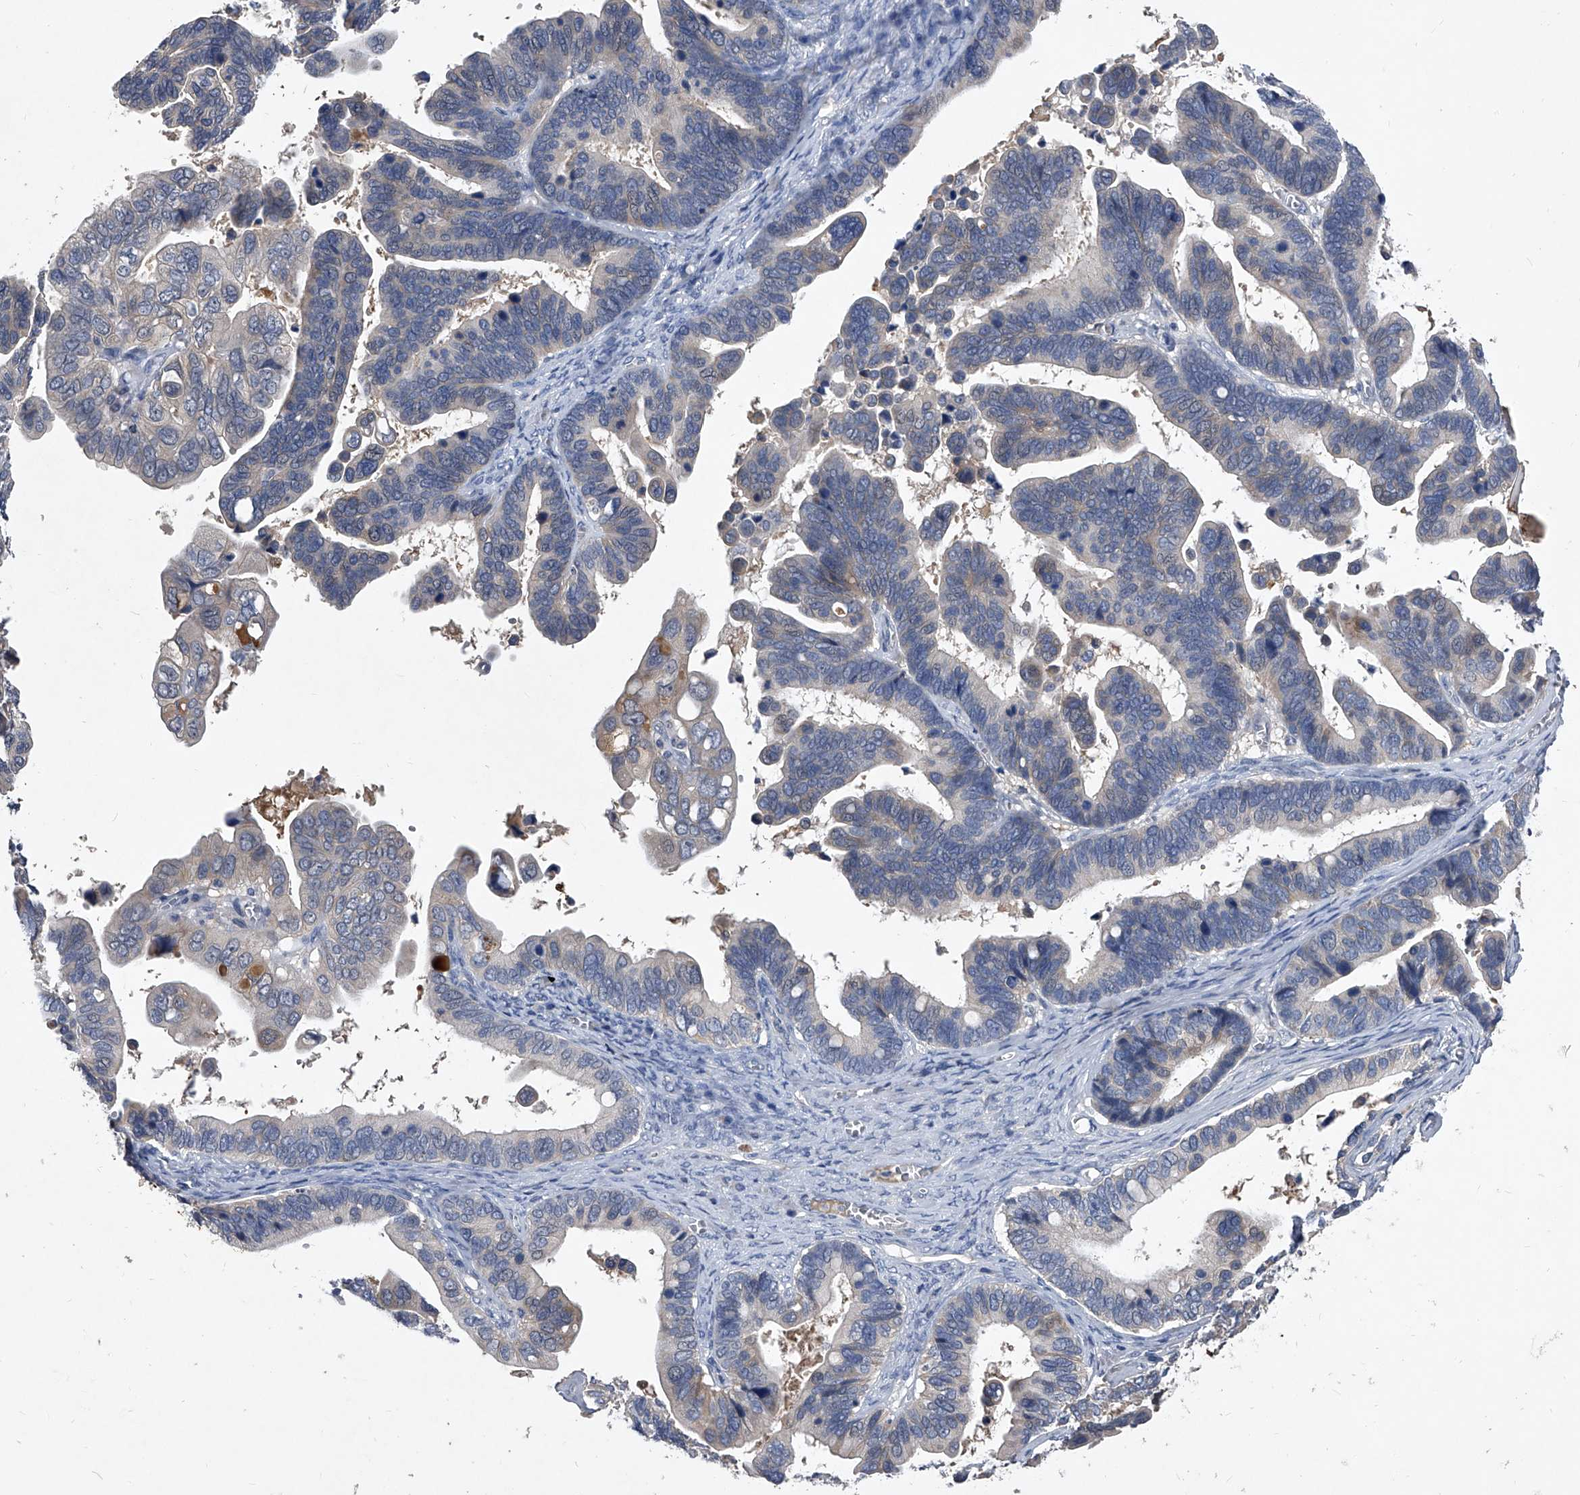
{"staining": {"intensity": "negative", "quantity": "none", "location": "none"}, "tissue": "ovarian cancer", "cell_type": "Tumor cells", "image_type": "cancer", "snomed": [{"axis": "morphology", "description": "Cystadenocarcinoma, serous, NOS"}, {"axis": "topography", "description": "Ovary"}], "caption": "This is a micrograph of immunohistochemistry staining of ovarian serous cystadenocarcinoma, which shows no positivity in tumor cells. The staining was performed using DAB to visualize the protein expression in brown, while the nuclei were stained in blue with hematoxylin (Magnification: 20x).", "gene": "C5", "patient": {"sex": "female", "age": 56}}